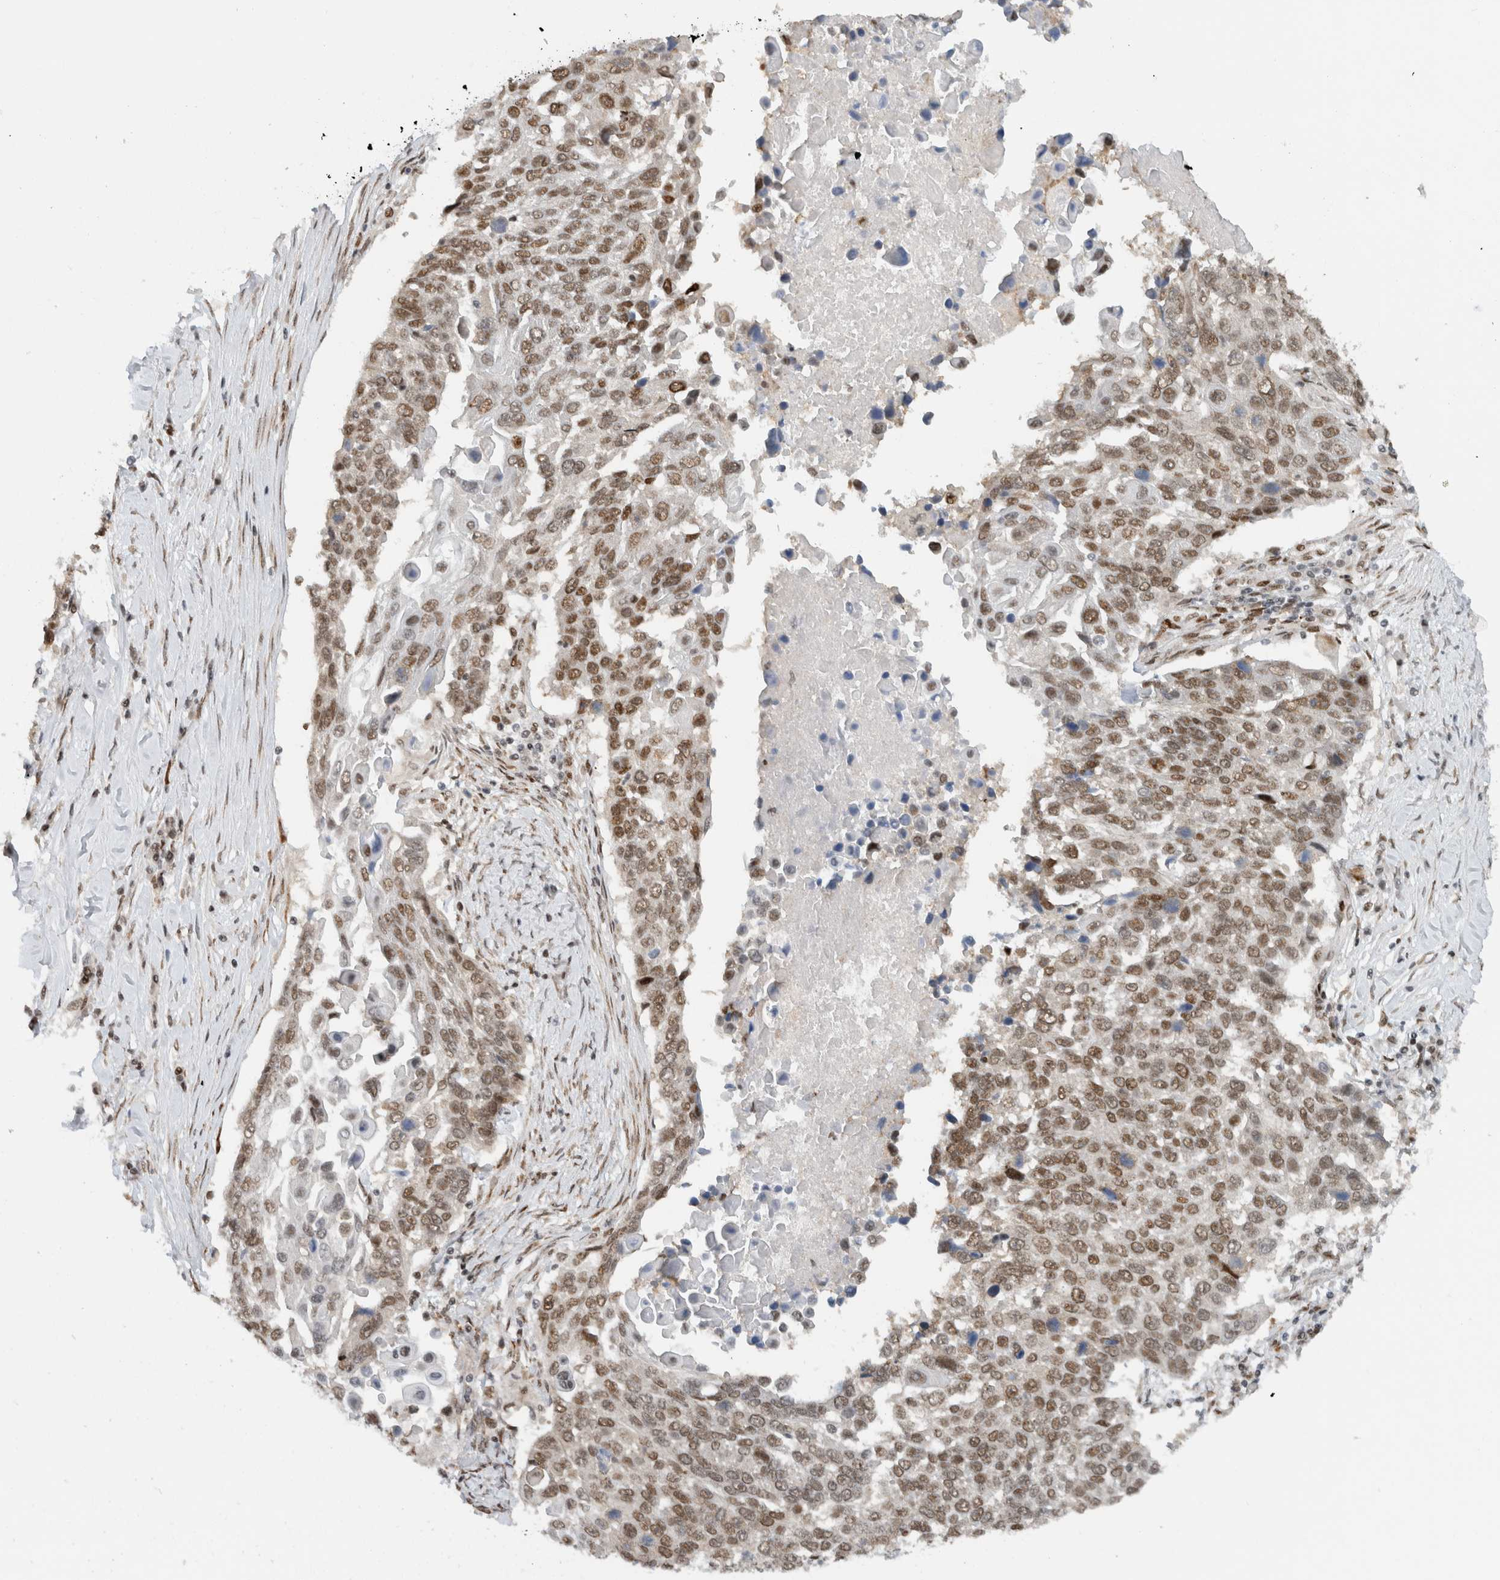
{"staining": {"intensity": "moderate", "quantity": ">75%", "location": "nuclear"}, "tissue": "lung cancer", "cell_type": "Tumor cells", "image_type": "cancer", "snomed": [{"axis": "morphology", "description": "Squamous cell carcinoma, NOS"}, {"axis": "topography", "description": "Lung"}], "caption": "Immunohistochemical staining of squamous cell carcinoma (lung) shows medium levels of moderate nuclear positivity in approximately >75% of tumor cells.", "gene": "HNRNPR", "patient": {"sex": "male", "age": 66}}